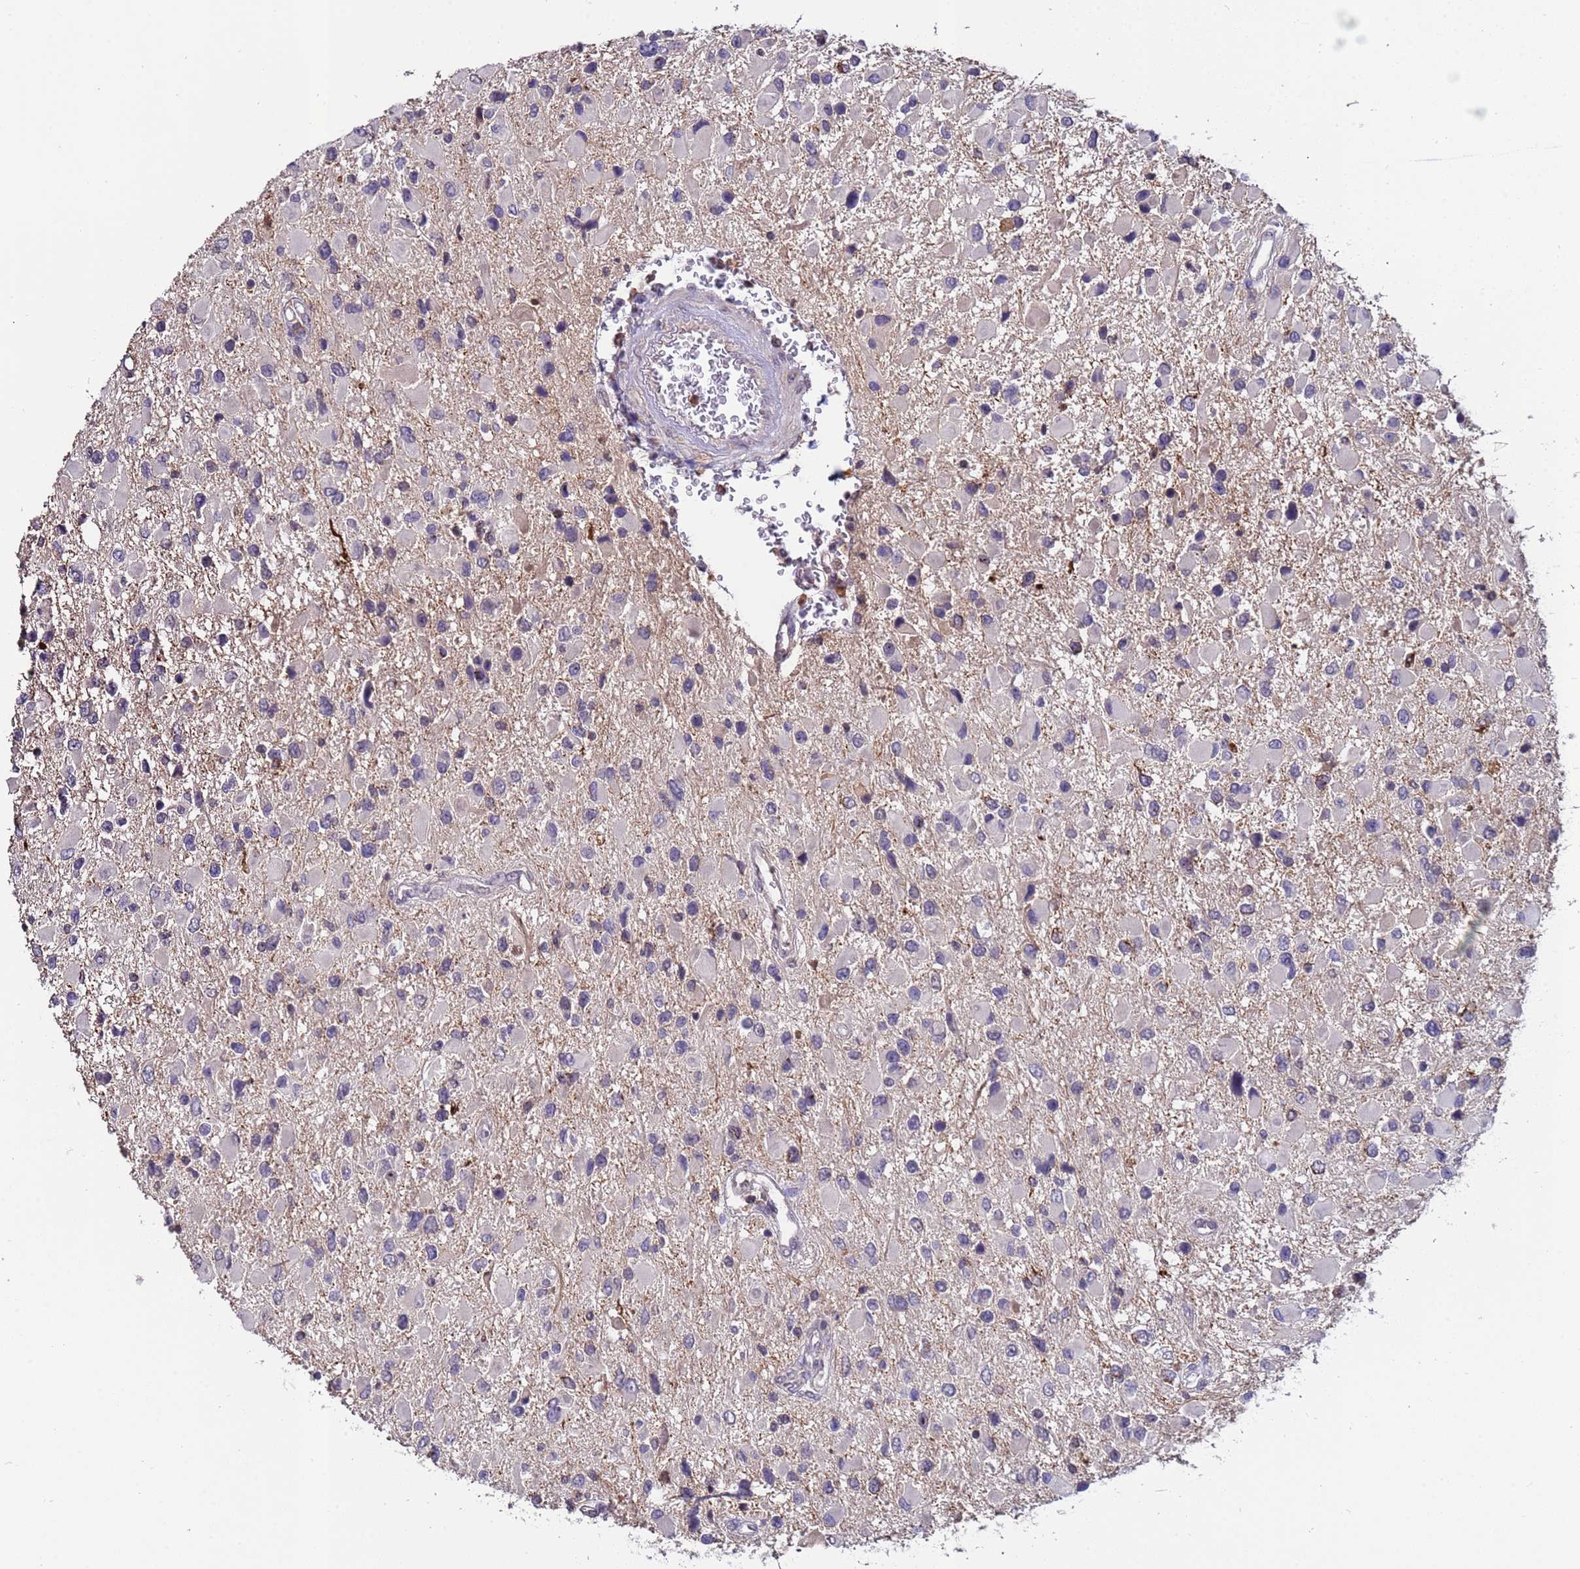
{"staining": {"intensity": "negative", "quantity": "none", "location": "none"}, "tissue": "glioma", "cell_type": "Tumor cells", "image_type": "cancer", "snomed": [{"axis": "morphology", "description": "Glioma, malignant, High grade"}, {"axis": "topography", "description": "Brain"}], "caption": "High power microscopy photomicrograph of an IHC image of high-grade glioma (malignant), revealing no significant positivity in tumor cells.", "gene": "ZNF248", "patient": {"sex": "male", "age": 53}}